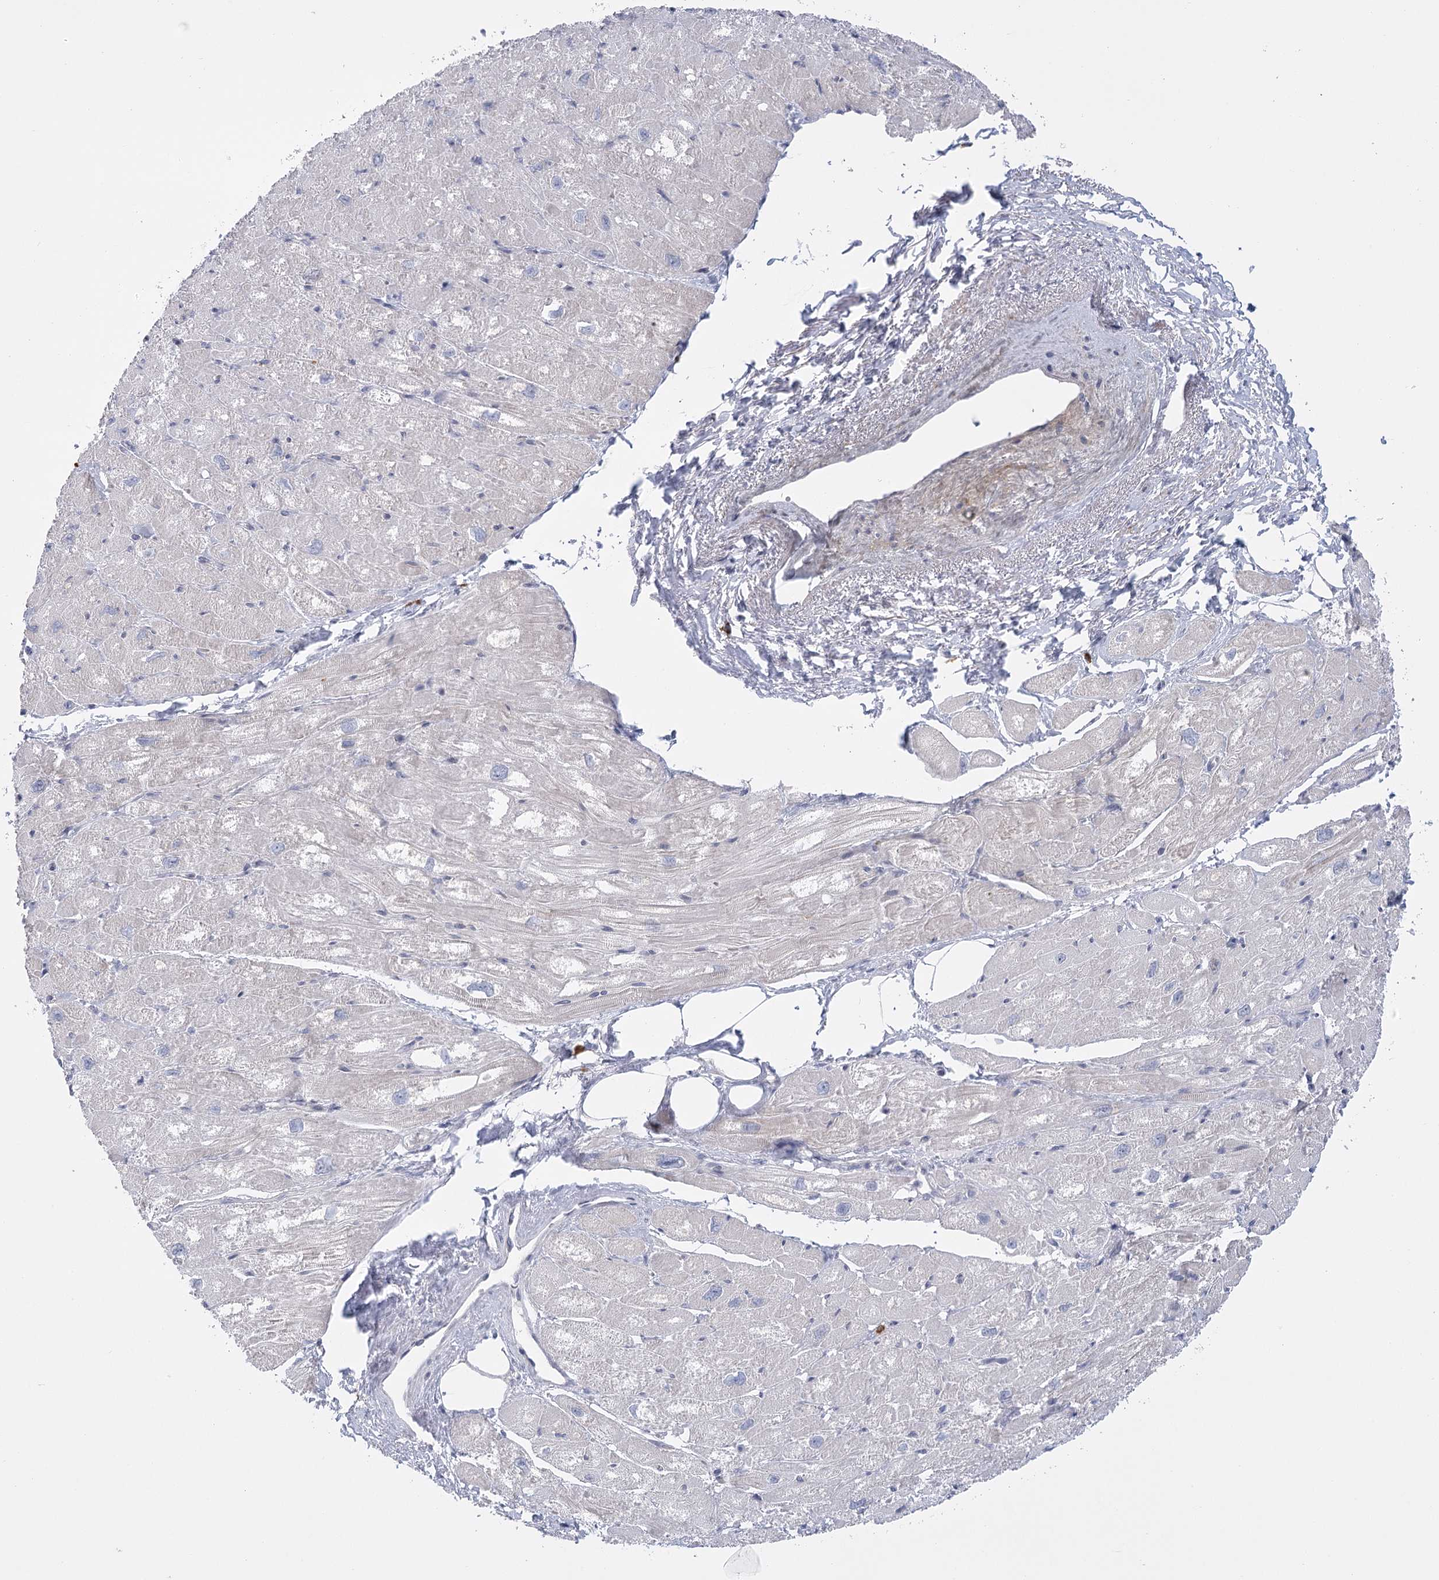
{"staining": {"intensity": "negative", "quantity": "none", "location": "none"}, "tissue": "heart muscle", "cell_type": "Cardiomyocytes", "image_type": "normal", "snomed": [{"axis": "morphology", "description": "Normal tissue, NOS"}, {"axis": "topography", "description": "Heart"}], "caption": "DAB immunohistochemical staining of normal human heart muscle shows no significant positivity in cardiomyocytes. (DAB (3,3'-diaminobenzidine) IHC, high magnification).", "gene": "FAM76B", "patient": {"sex": "male", "age": 50}}